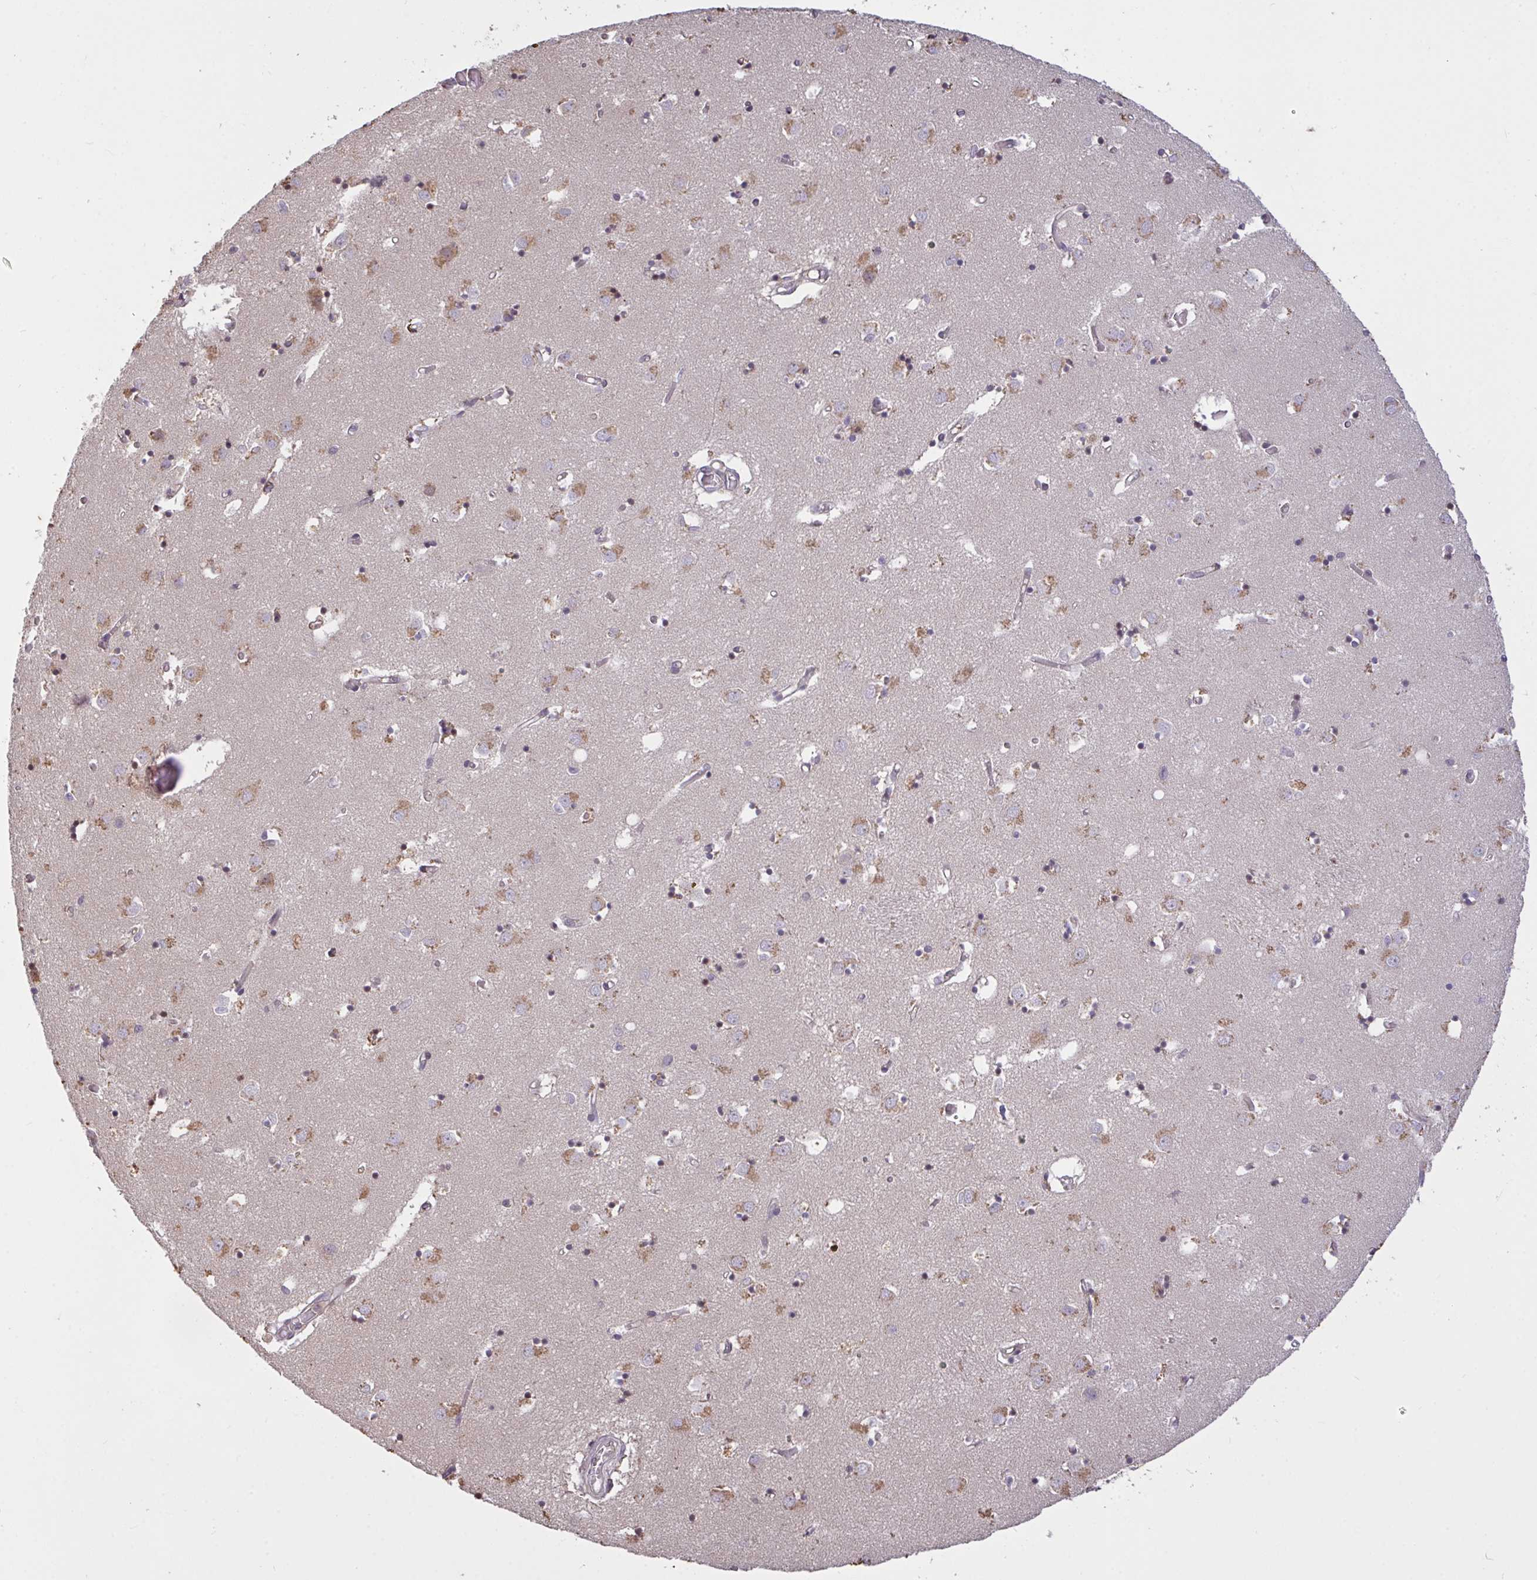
{"staining": {"intensity": "negative", "quantity": "none", "location": "none"}, "tissue": "caudate", "cell_type": "Glial cells", "image_type": "normal", "snomed": [{"axis": "morphology", "description": "Normal tissue, NOS"}, {"axis": "topography", "description": "Lateral ventricle wall"}], "caption": "Immunohistochemical staining of normal caudate displays no significant expression in glial cells. Brightfield microscopy of immunohistochemistry stained with DAB (3,3'-diaminobenzidine) (brown) and hematoxylin (blue), captured at high magnification.", "gene": "FCER1A", "patient": {"sex": "male", "age": 70}}